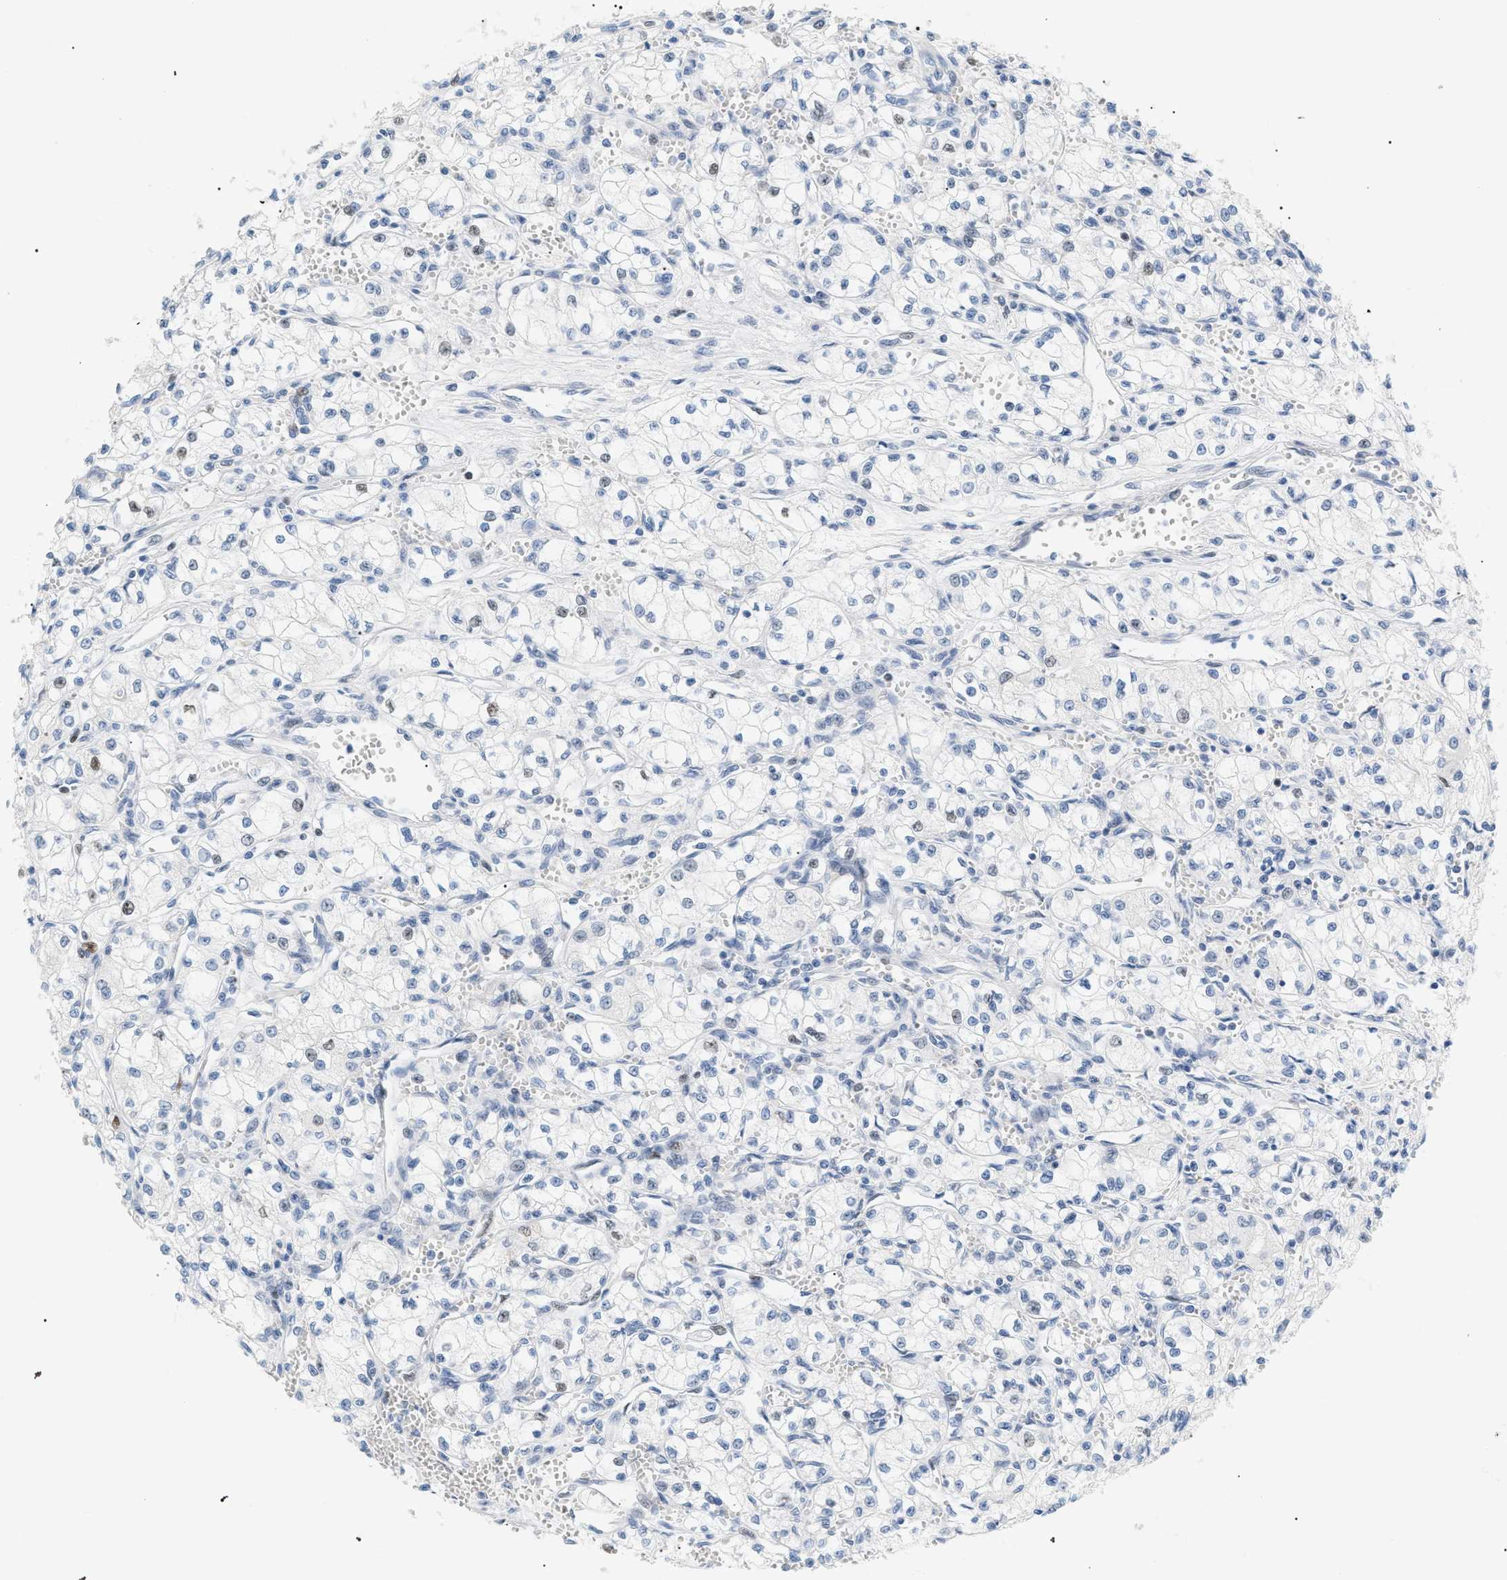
{"staining": {"intensity": "weak", "quantity": "<25%", "location": "nuclear"}, "tissue": "renal cancer", "cell_type": "Tumor cells", "image_type": "cancer", "snomed": [{"axis": "morphology", "description": "Normal tissue, NOS"}, {"axis": "morphology", "description": "Adenocarcinoma, NOS"}, {"axis": "topography", "description": "Kidney"}], "caption": "Immunohistochemistry micrograph of adenocarcinoma (renal) stained for a protein (brown), which exhibits no positivity in tumor cells.", "gene": "MCM7", "patient": {"sex": "male", "age": 59}}